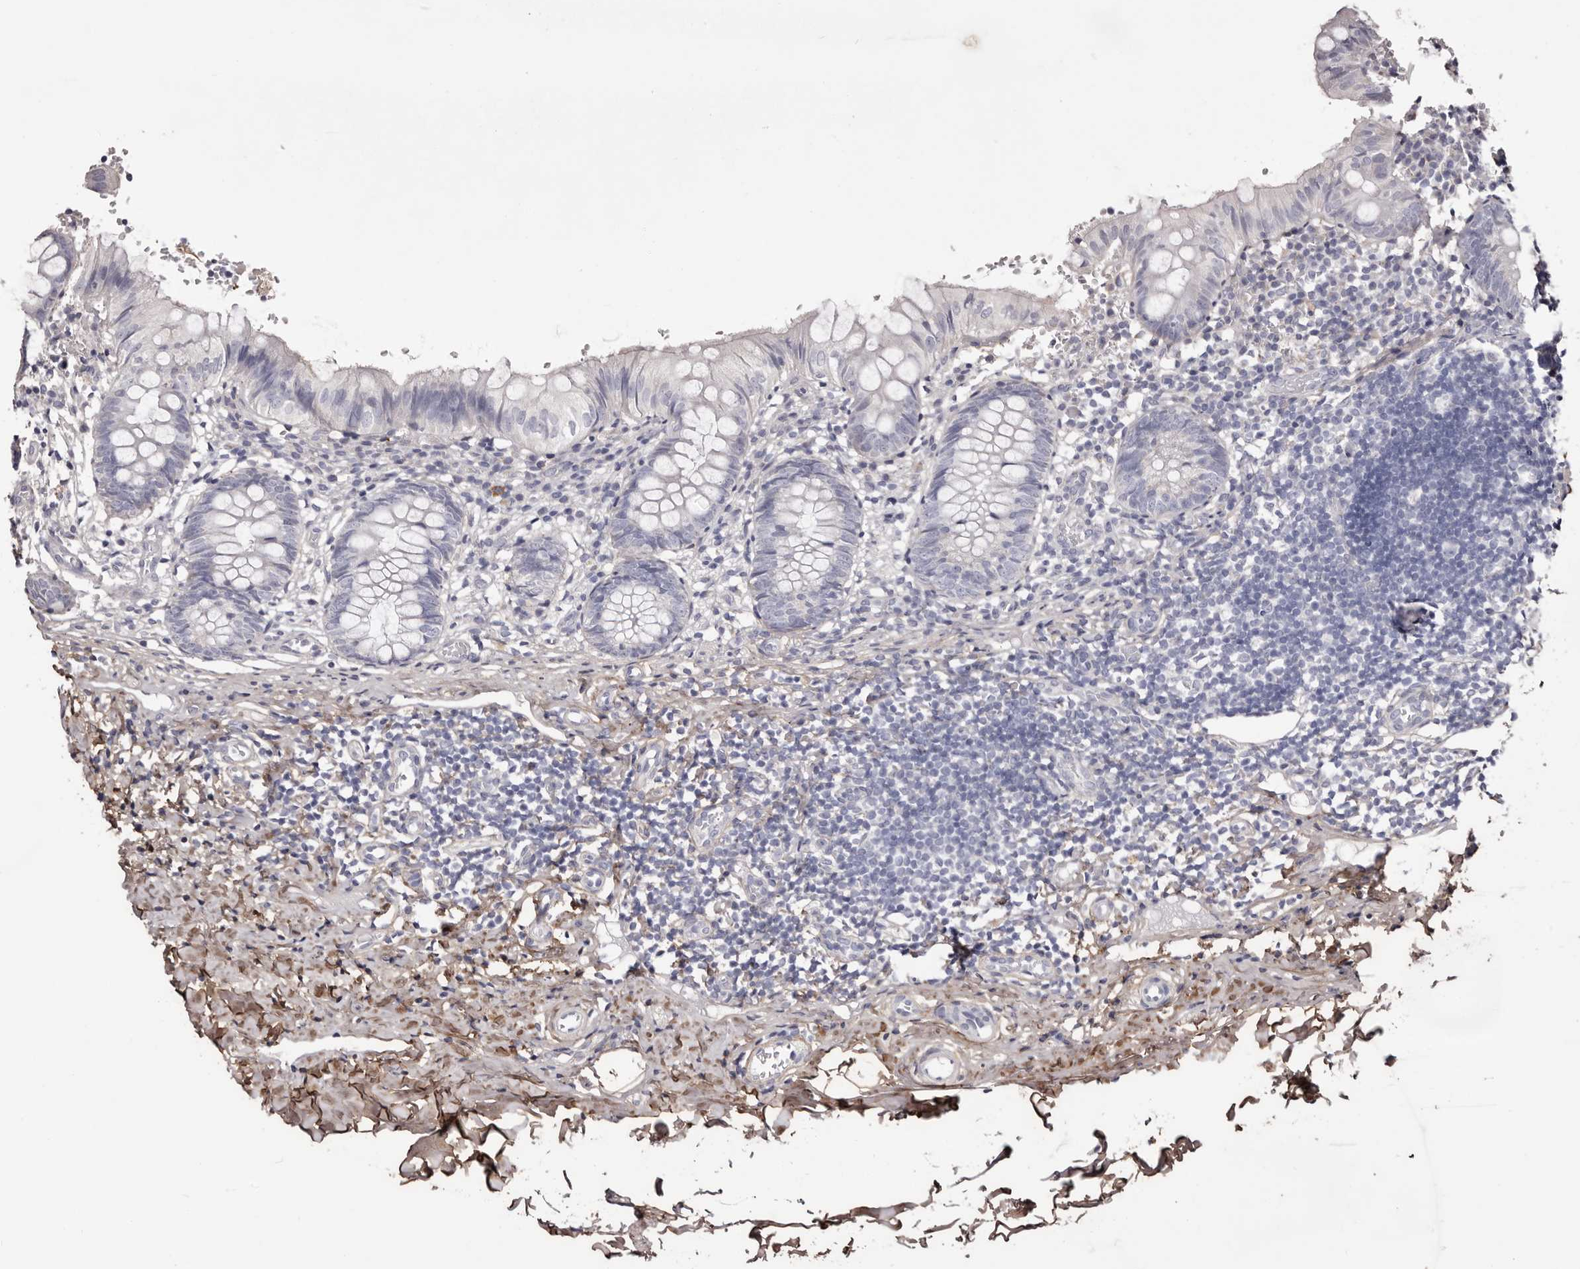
{"staining": {"intensity": "negative", "quantity": "none", "location": "none"}, "tissue": "appendix", "cell_type": "Glandular cells", "image_type": "normal", "snomed": [{"axis": "morphology", "description": "Normal tissue, NOS"}, {"axis": "topography", "description": "Appendix"}], "caption": "A high-resolution histopathology image shows immunohistochemistry staining of normal appendix, which exhibits no significant staining in glandular cells.", "gene": "COL6A1", "patient": {"sex": "male", "age": 8}}